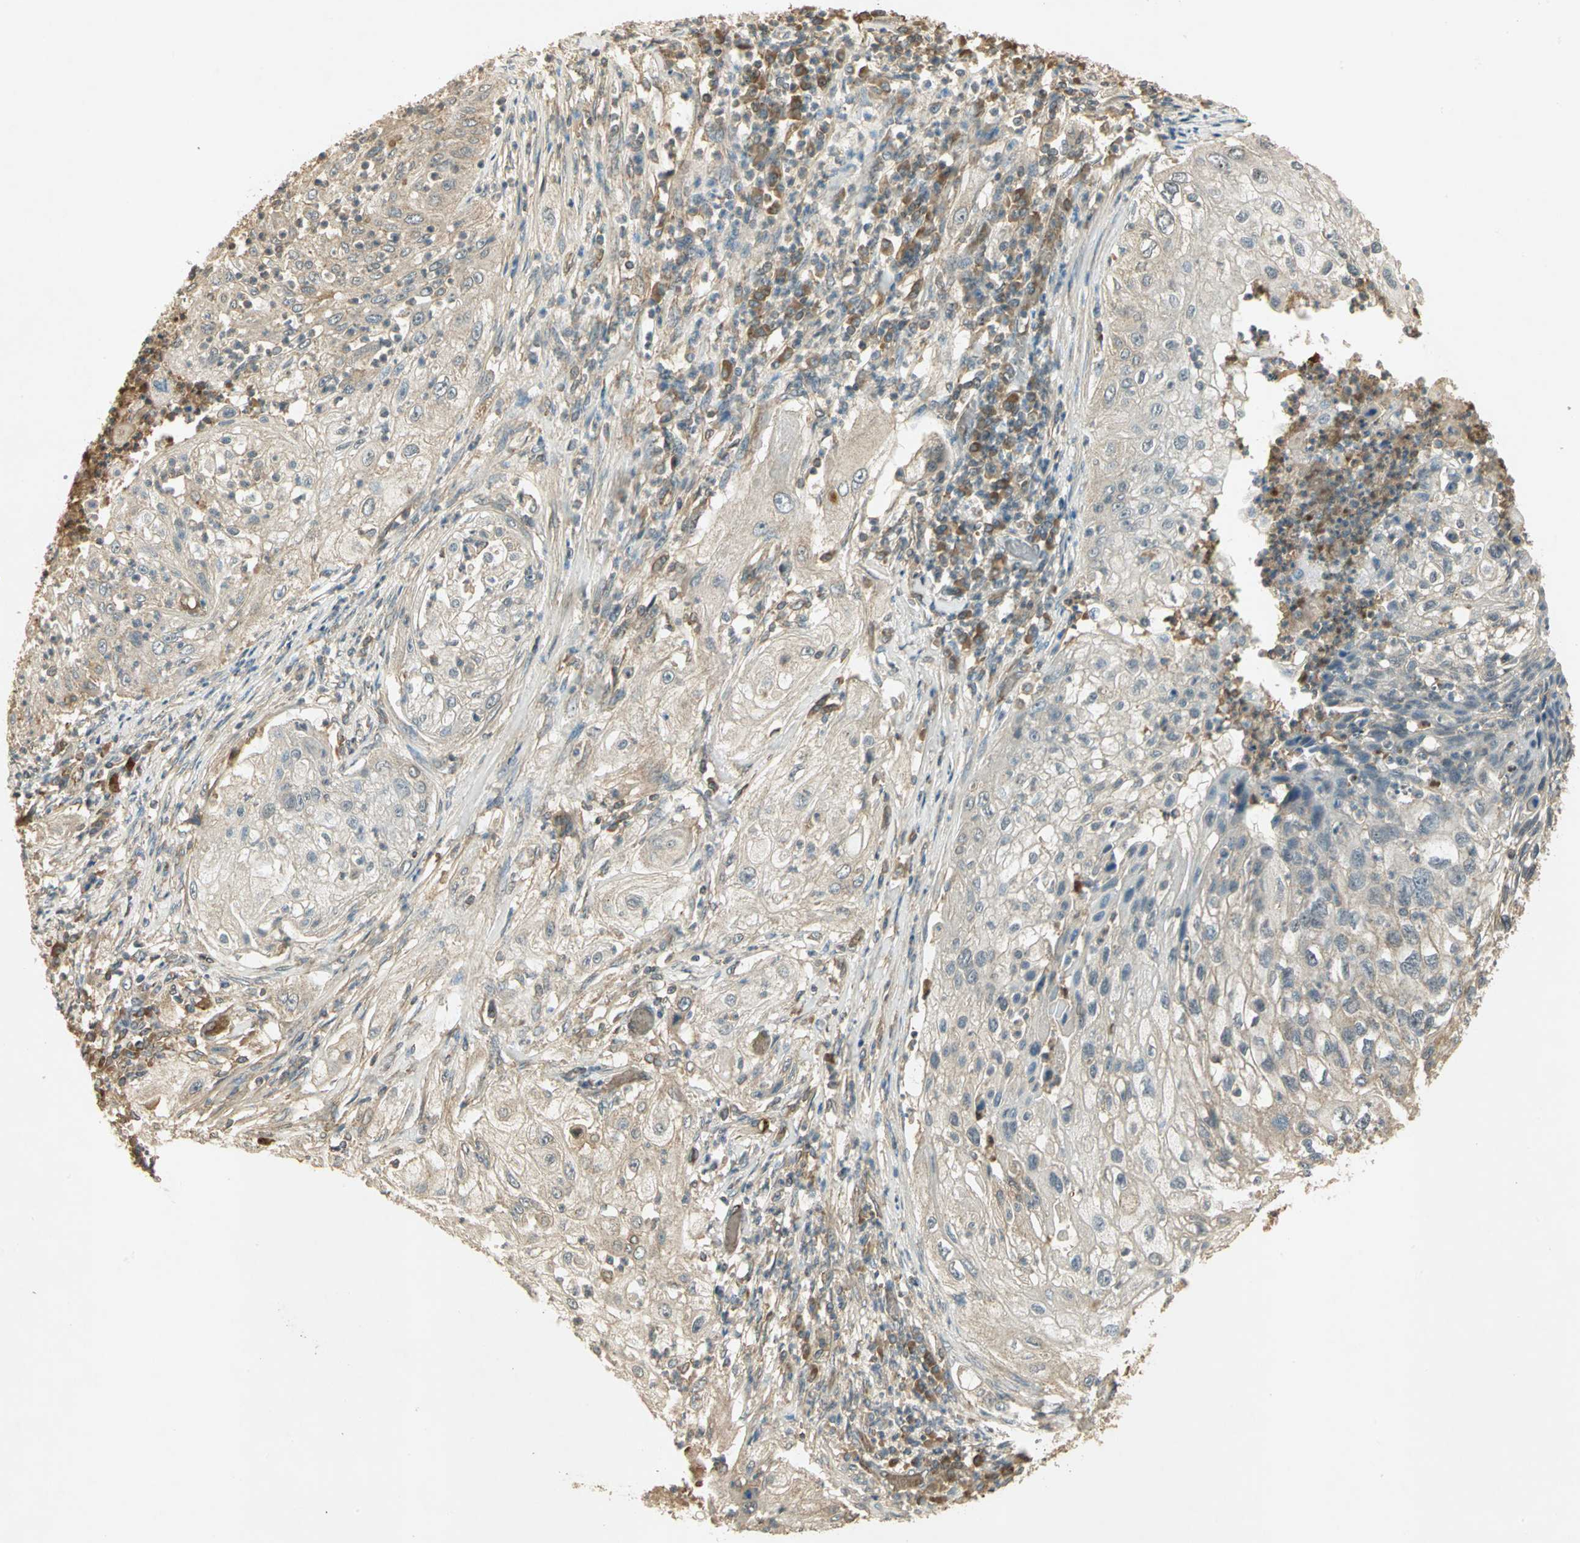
{"staining": {"intensity": "weak", "quantity": "<25%", "location": "cytoplasmic/membranous"}, "tissue": "lung cancer", "cell_type": "Tumor cells", "image_type": "cancer", "snomed": [{"axis": "morphology", "description": "Inflammation, NOS"}, {"axis": "morphology", "description": "Squamous cell carcinoma, NOS"}, {"axis": "topography", "description": "Lymph node"}, {"axis": "topography", "description": "Soft tissue"}, {"axis": "topography", "description": "Lung"}], "caption": "Human lung squamous cell carcinoma stained for a protein using immunohistochemistry (IHC) demonstrates no staining in tumor cells.", "gene": "KEAP1", "patient": {"sex": "male", "age": 66}}